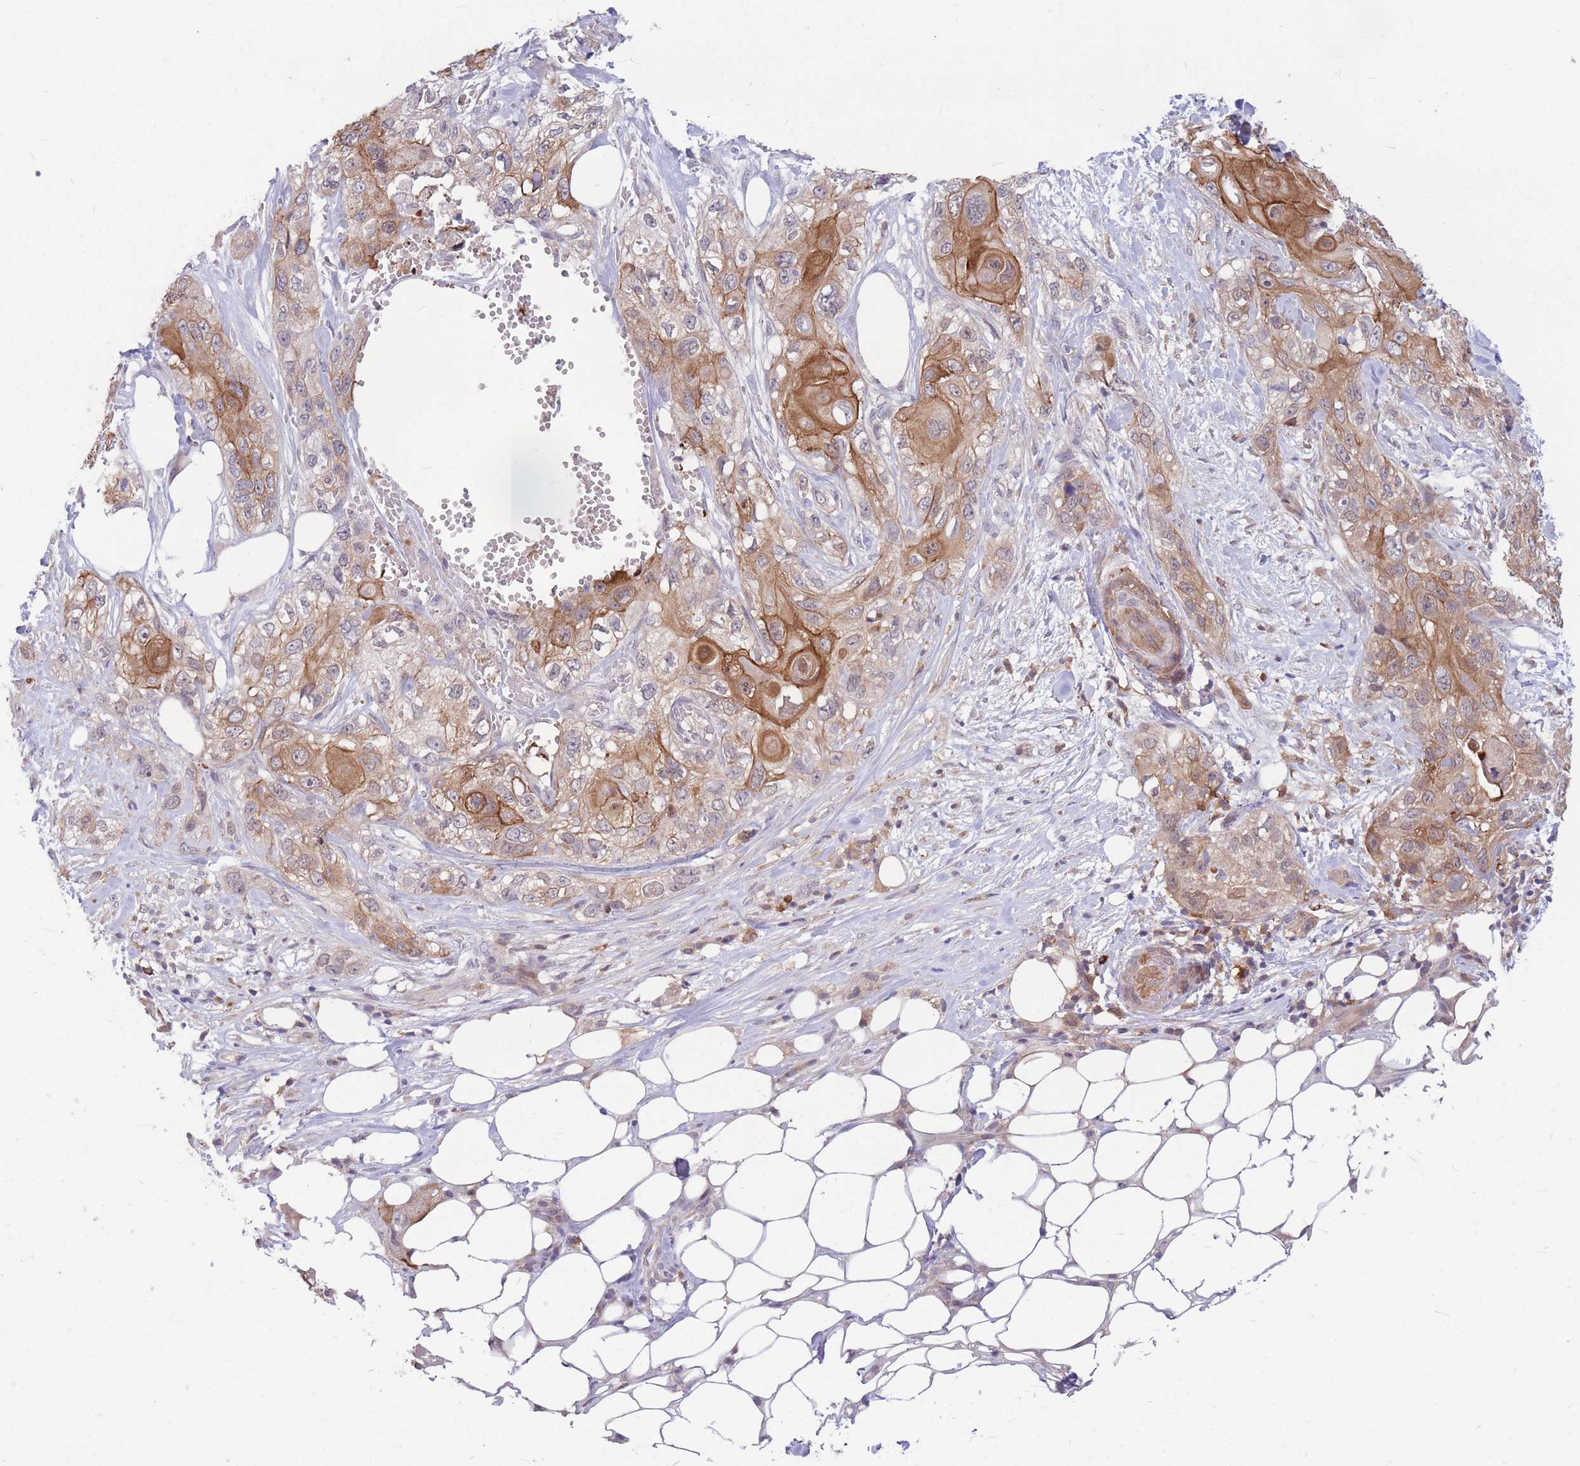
{"staining": {"intensity": "moderate", "quantity": "25%-75%", "location": "cytoplasmic/membranous"}, "tissue": "skin cancer", "cell_type": "Tumor cells", "image_type": "cancer", "snomed": [{"axis": "morphology", "description": "Normal tissue, NOS"}, {"axis": "morphology", "description": "Squamous cell carcinoma, NOS"}, {"axis": "topography", "description": "Skin"}], "caption": "Immunohistochemical staining of human skin cancer reveals moderate cytoplasmic/membranous protein expression in approximately 25%-75% of tumor cells.", "gene": "TCF20", "patient": {"sex": "male", "age": 72}}